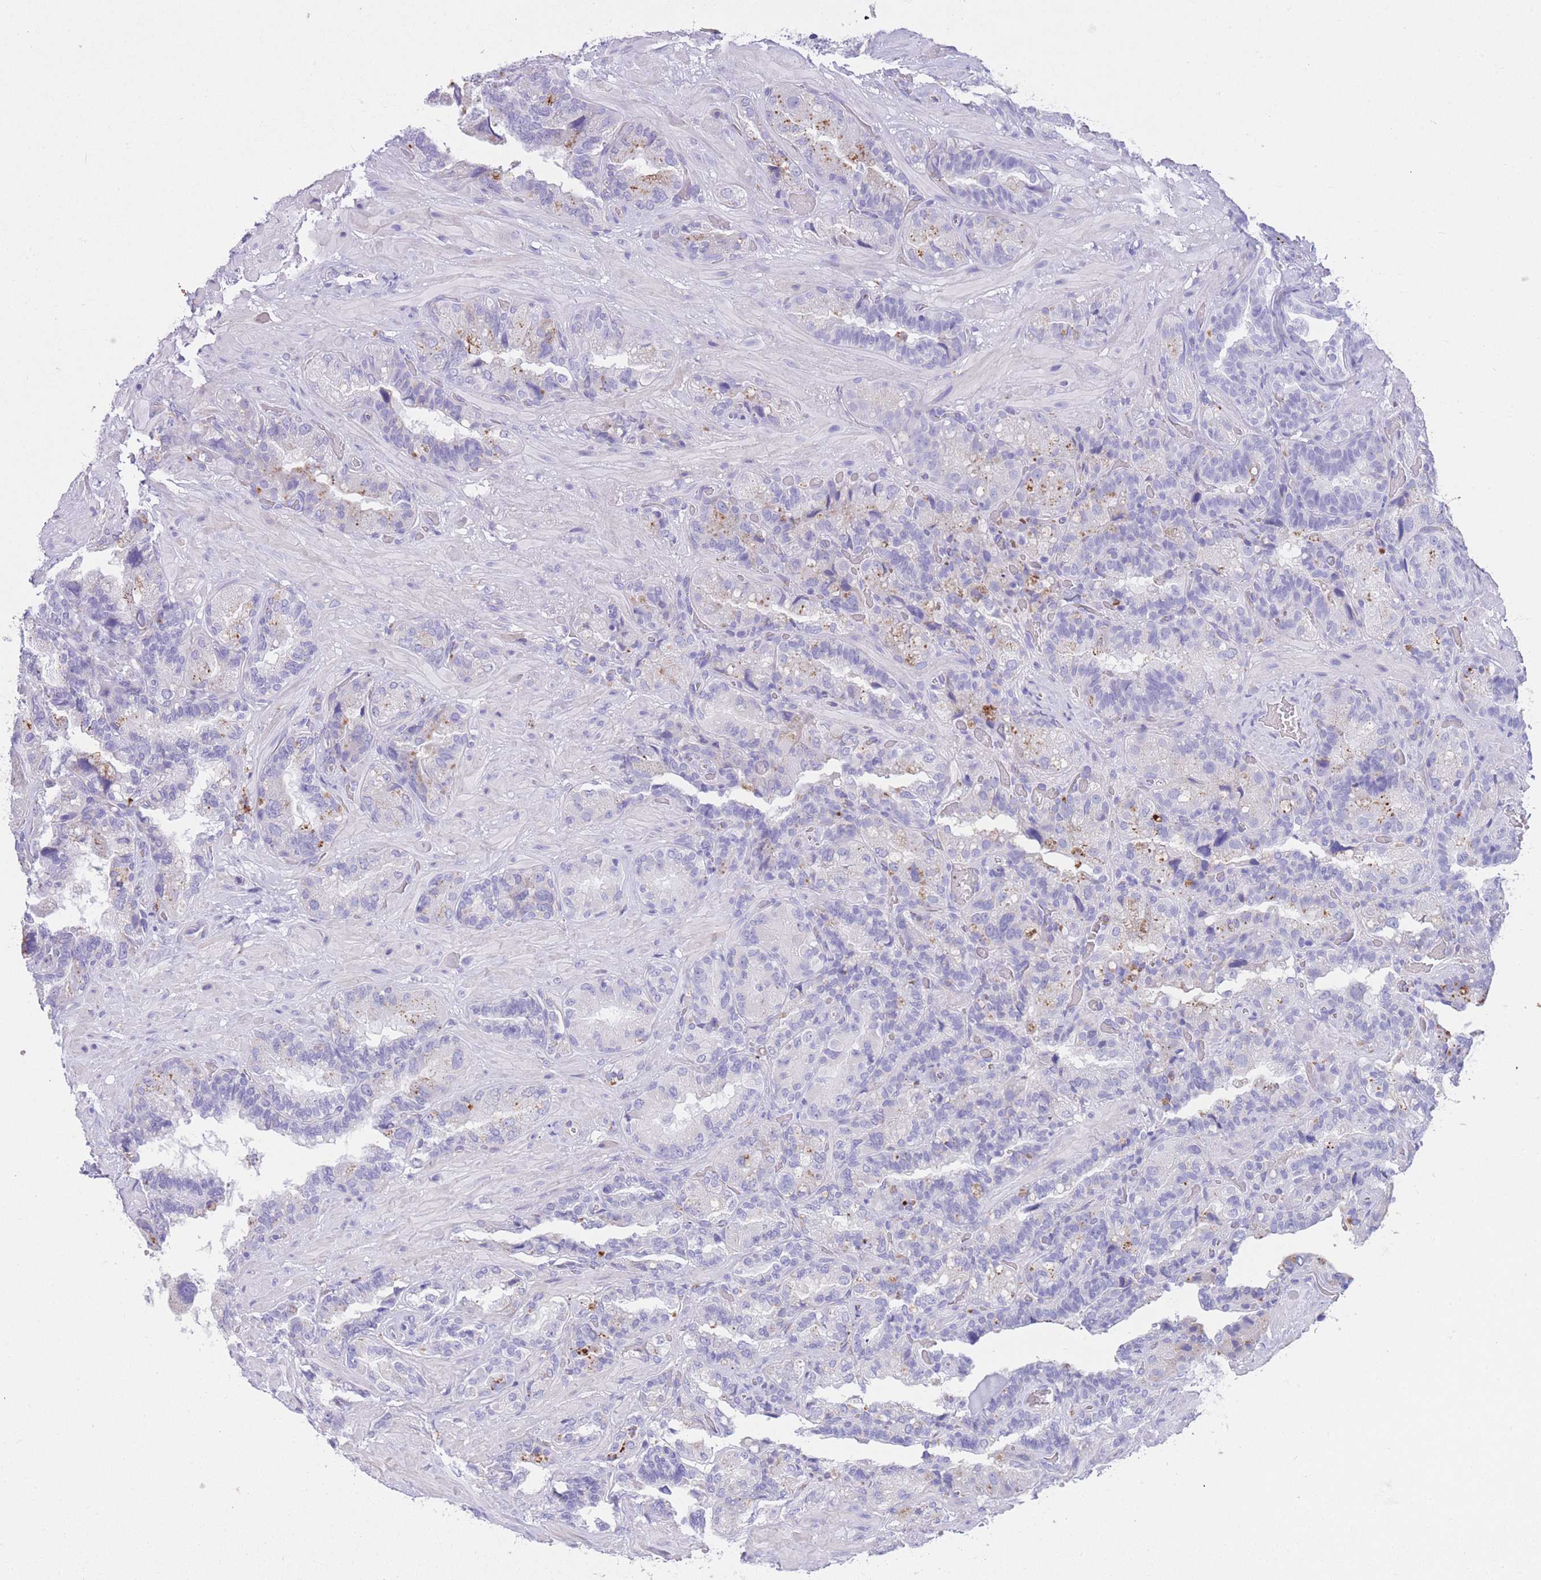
{"staining": {"intensity": "negative", "quantity": "none", "location": "none"}, "tissue": "seminal vesicle", "cell_type": "Glandular cells", "image_type": "normal", "snomed": [{"axis": "morphology", "description": "Normal tissue, NOS"}, {"axis": "topography", "description": "Prostate and seminal vesicle, NOS"}, {"axis": "topography", "description": "Prostate"}, {"axis": "topography", "description": "Seminal veicle"}], "caption": "Protein analysis of normal seminal vesicle displays no significant positivity in glandular cells.", "gene": "PLBD1", "patient": {"sex": "male", "age": 67}}